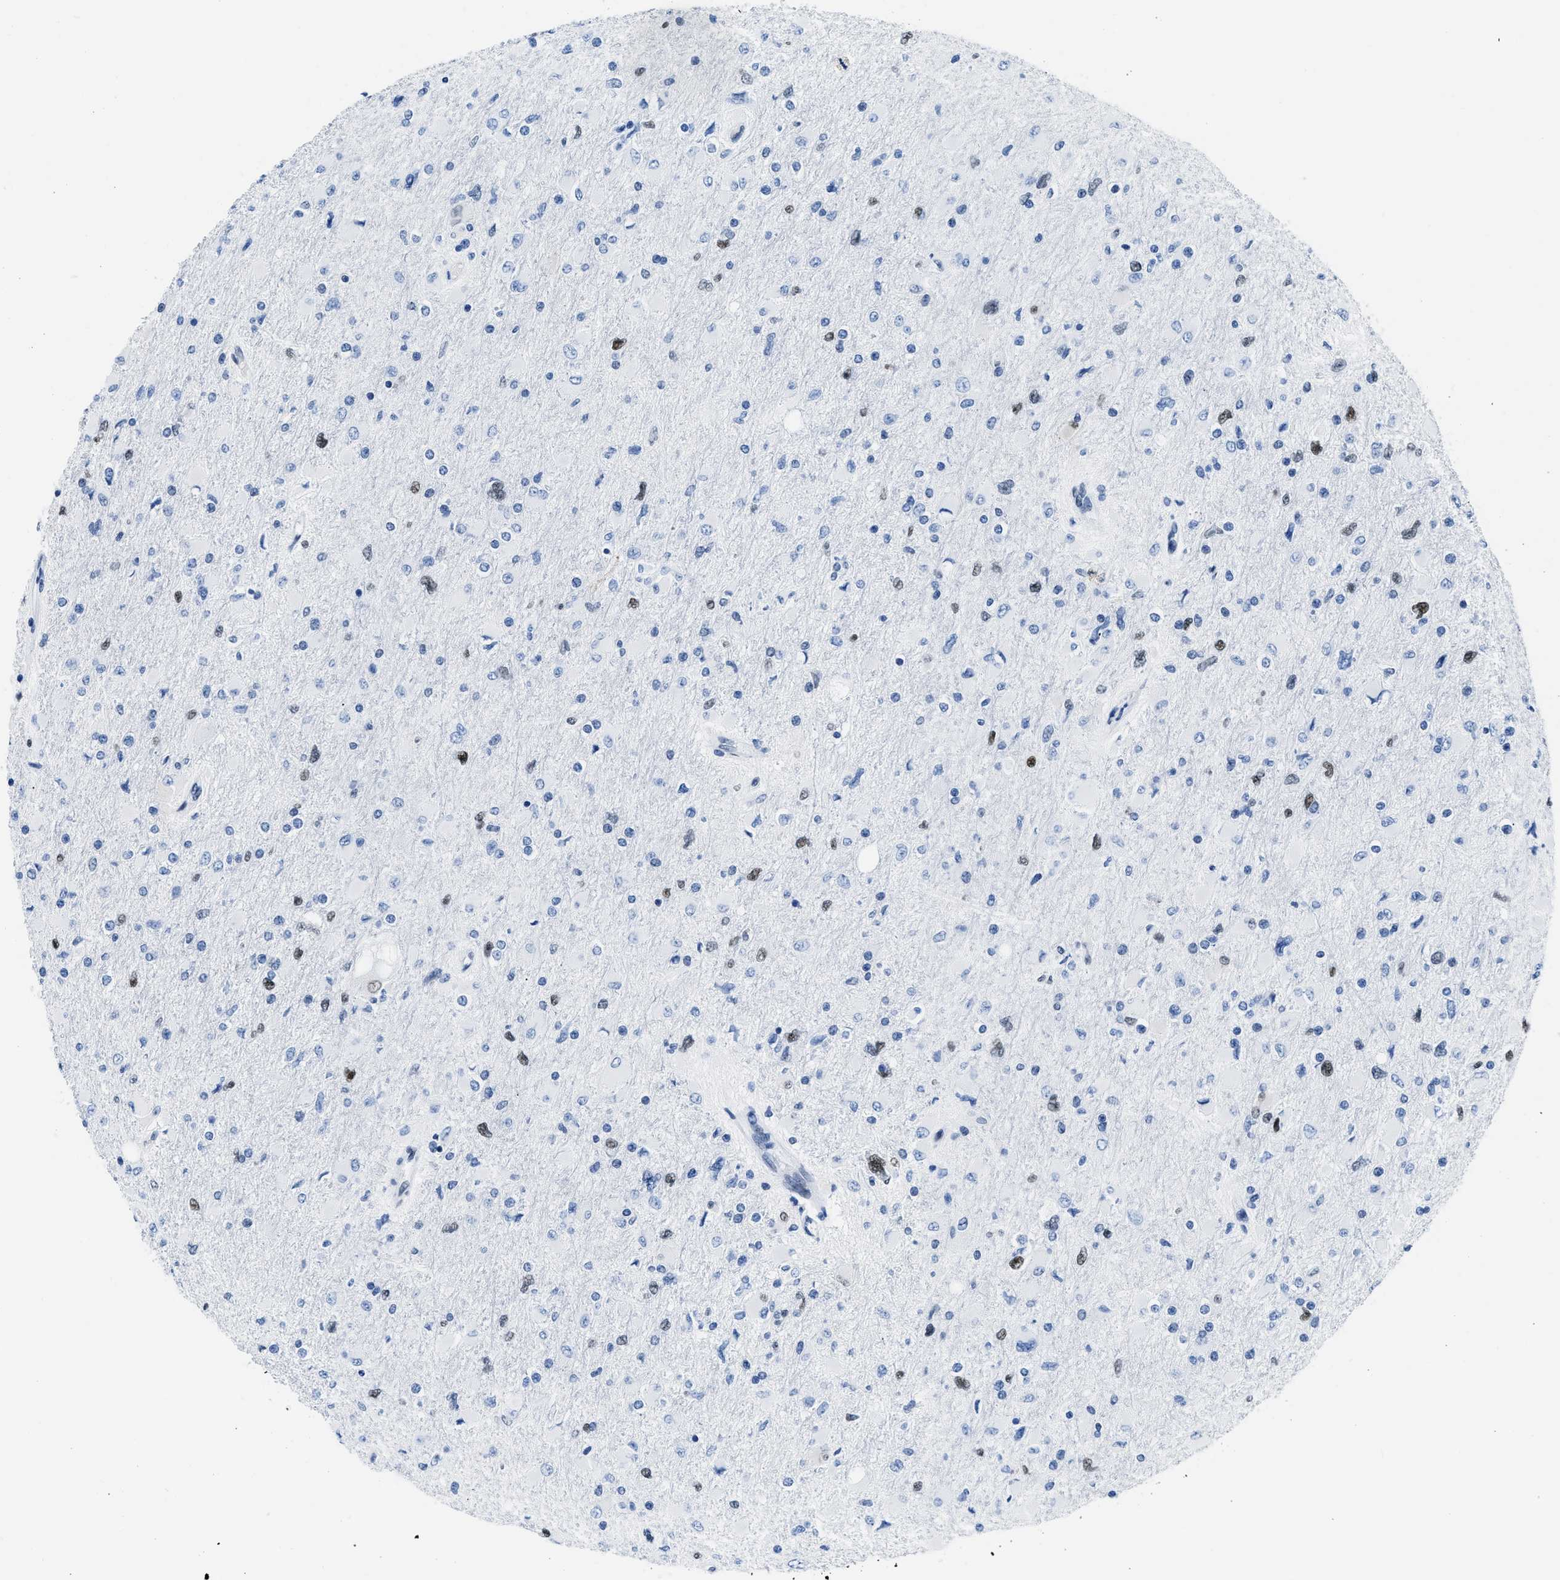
{"staining": {"intensity": "moderate", "quantity": "<25%", "location": "nuclear"}, "tissue": "glioma", "cell_type": "Tumor cells", "image_type": "cancer", "snomed": [{"axis": "morphology", "description": "Glioma, malignant, High grade"}, {"axis": "topography", "description": "Cerebral cortex"}], "caption": "Brown immunohistochemical staining in human malignant glioma (high-grade) exhibits moderate nuclear staining in about <25% of tumor cells.", "gene": "CTBP1", "patient": {"sex": "female", "age": 36}}